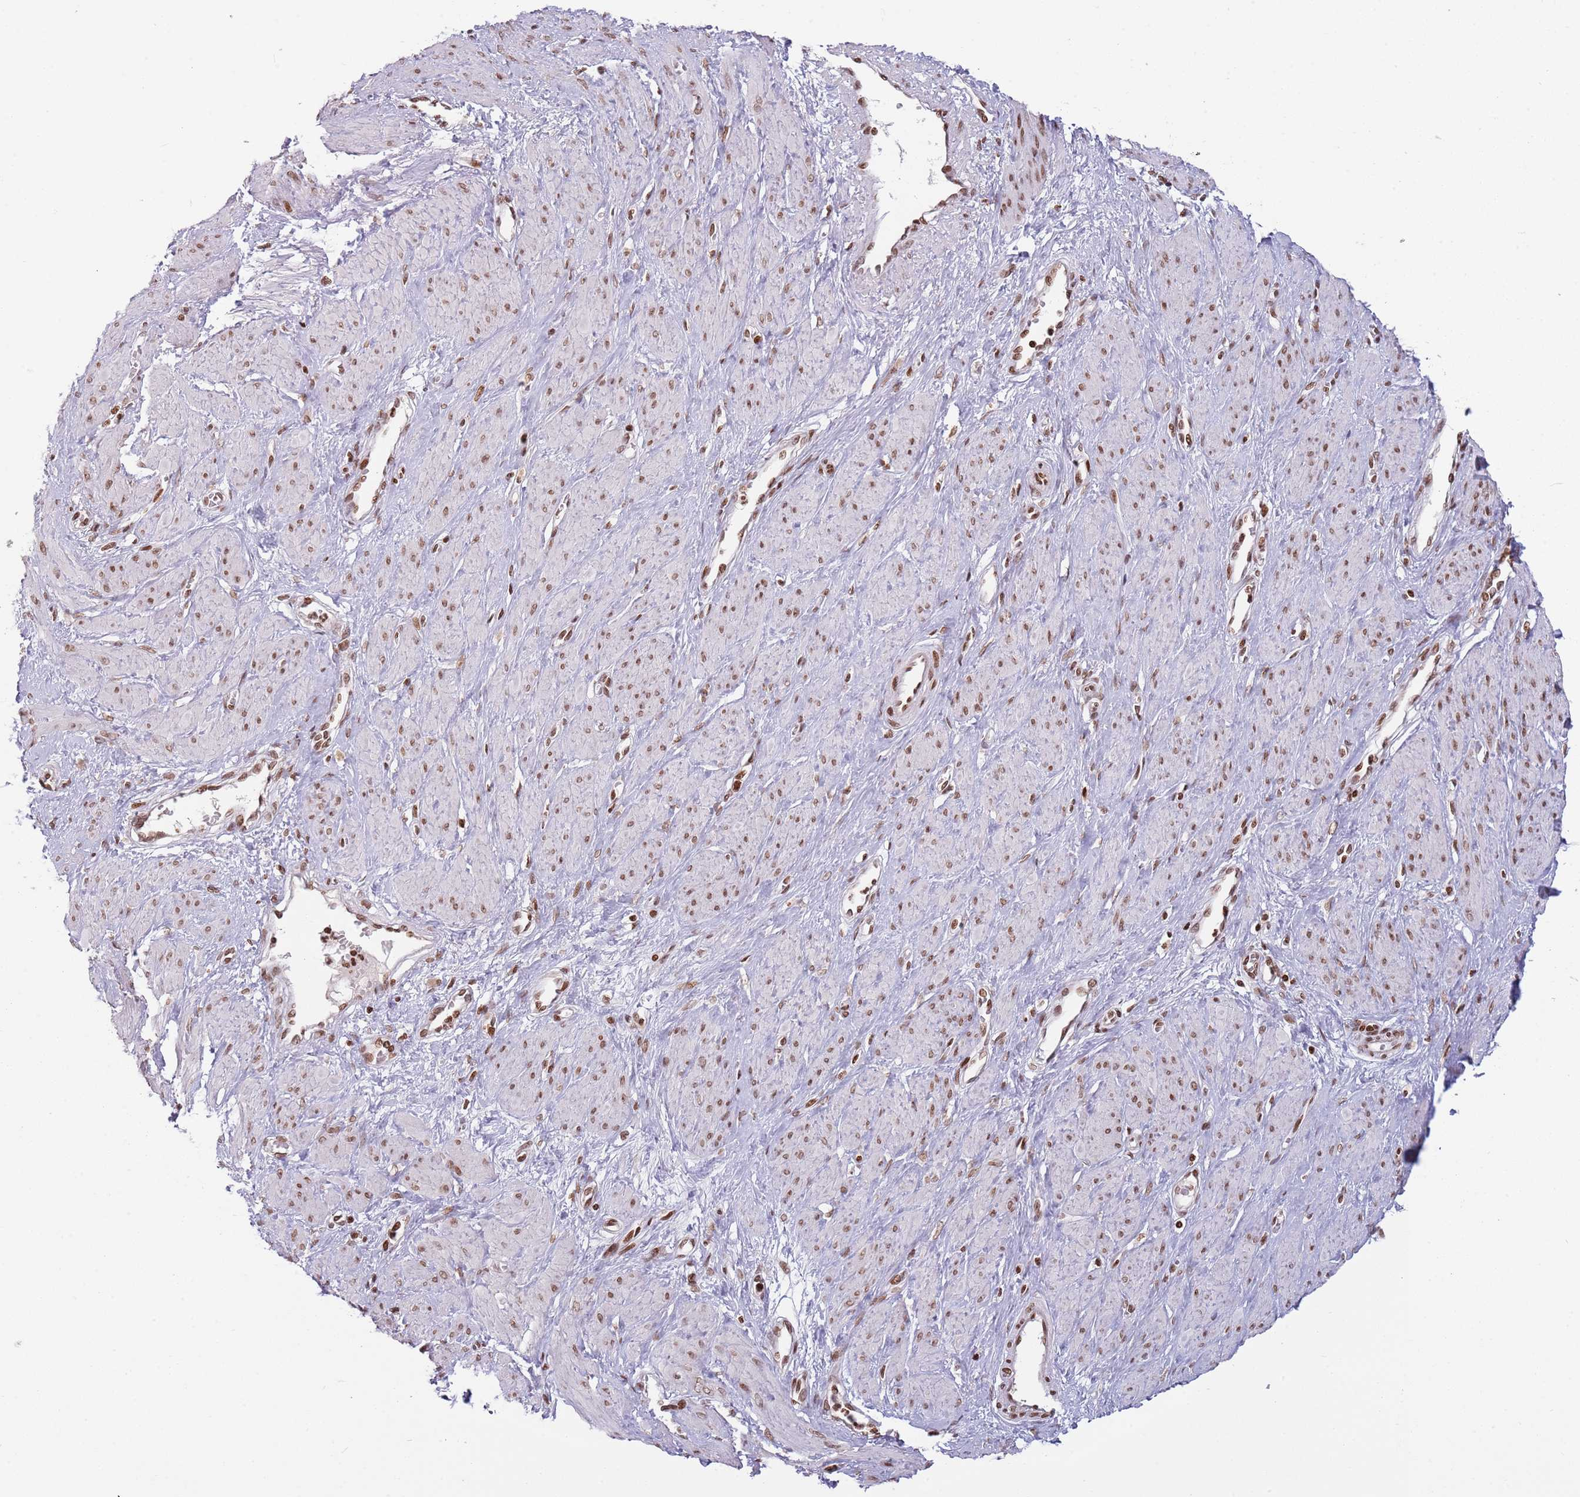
{"staining": {"intensity": "moderate", "quantity": "25%-75%", "location": "nuclear"}, "tissue": "smooth muscle", "cell_type": "Smooth muscle cells", "image_type": "normal", "snomed": [{"axis": "morphology", "description": "Normal tissue, NOS"}, {"axis": "topography", "description": "Smooth muscle"}, {"axis": "topography", "description": "Uterus"}], "caption": "The image exhibits staining of unremarkable smooth muscle, revealing moderate nuclear protein expression (brown color) within smooth muscle cells.", "gene": "SH3RF3", "patient": {"sex": "female", "age": 39}}